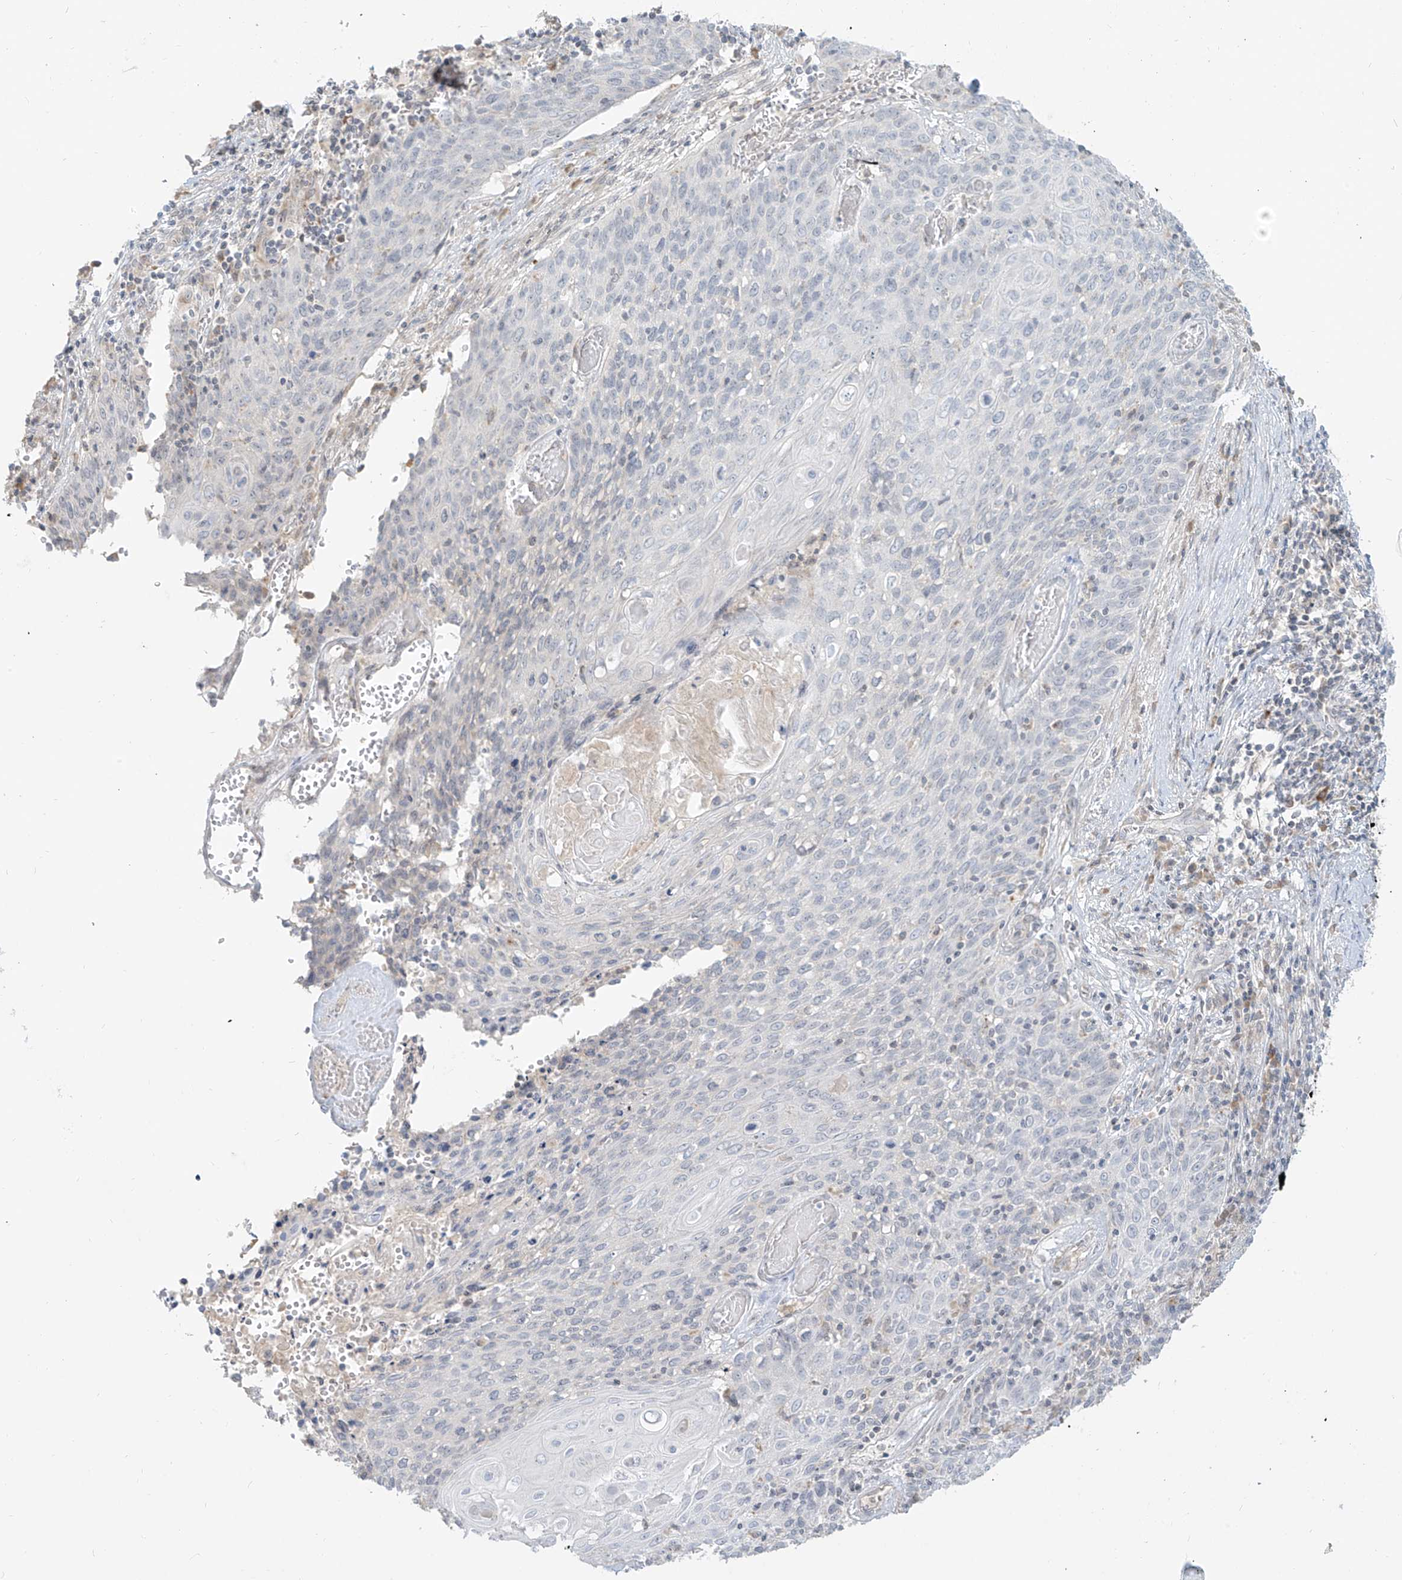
{"staining": {"intensity": "negative", "quantity": "none", "location": "none"}, "tissue": "cervical cancer", "cell_type": "Tumor cells", "image_type": "cancer", "snomed": [{"axis": "morphology", "description": "Squamous cell carcinoma, NOS"}, {"axis": "topography", "description": "Cervix"}], "caption": "Human squamous cell carcinoma (cervical) stained for a protein using IHC shows no expression in tumor cells.", "gene": "C2orf42", "patient": {"sex": "female", "age": 39}}